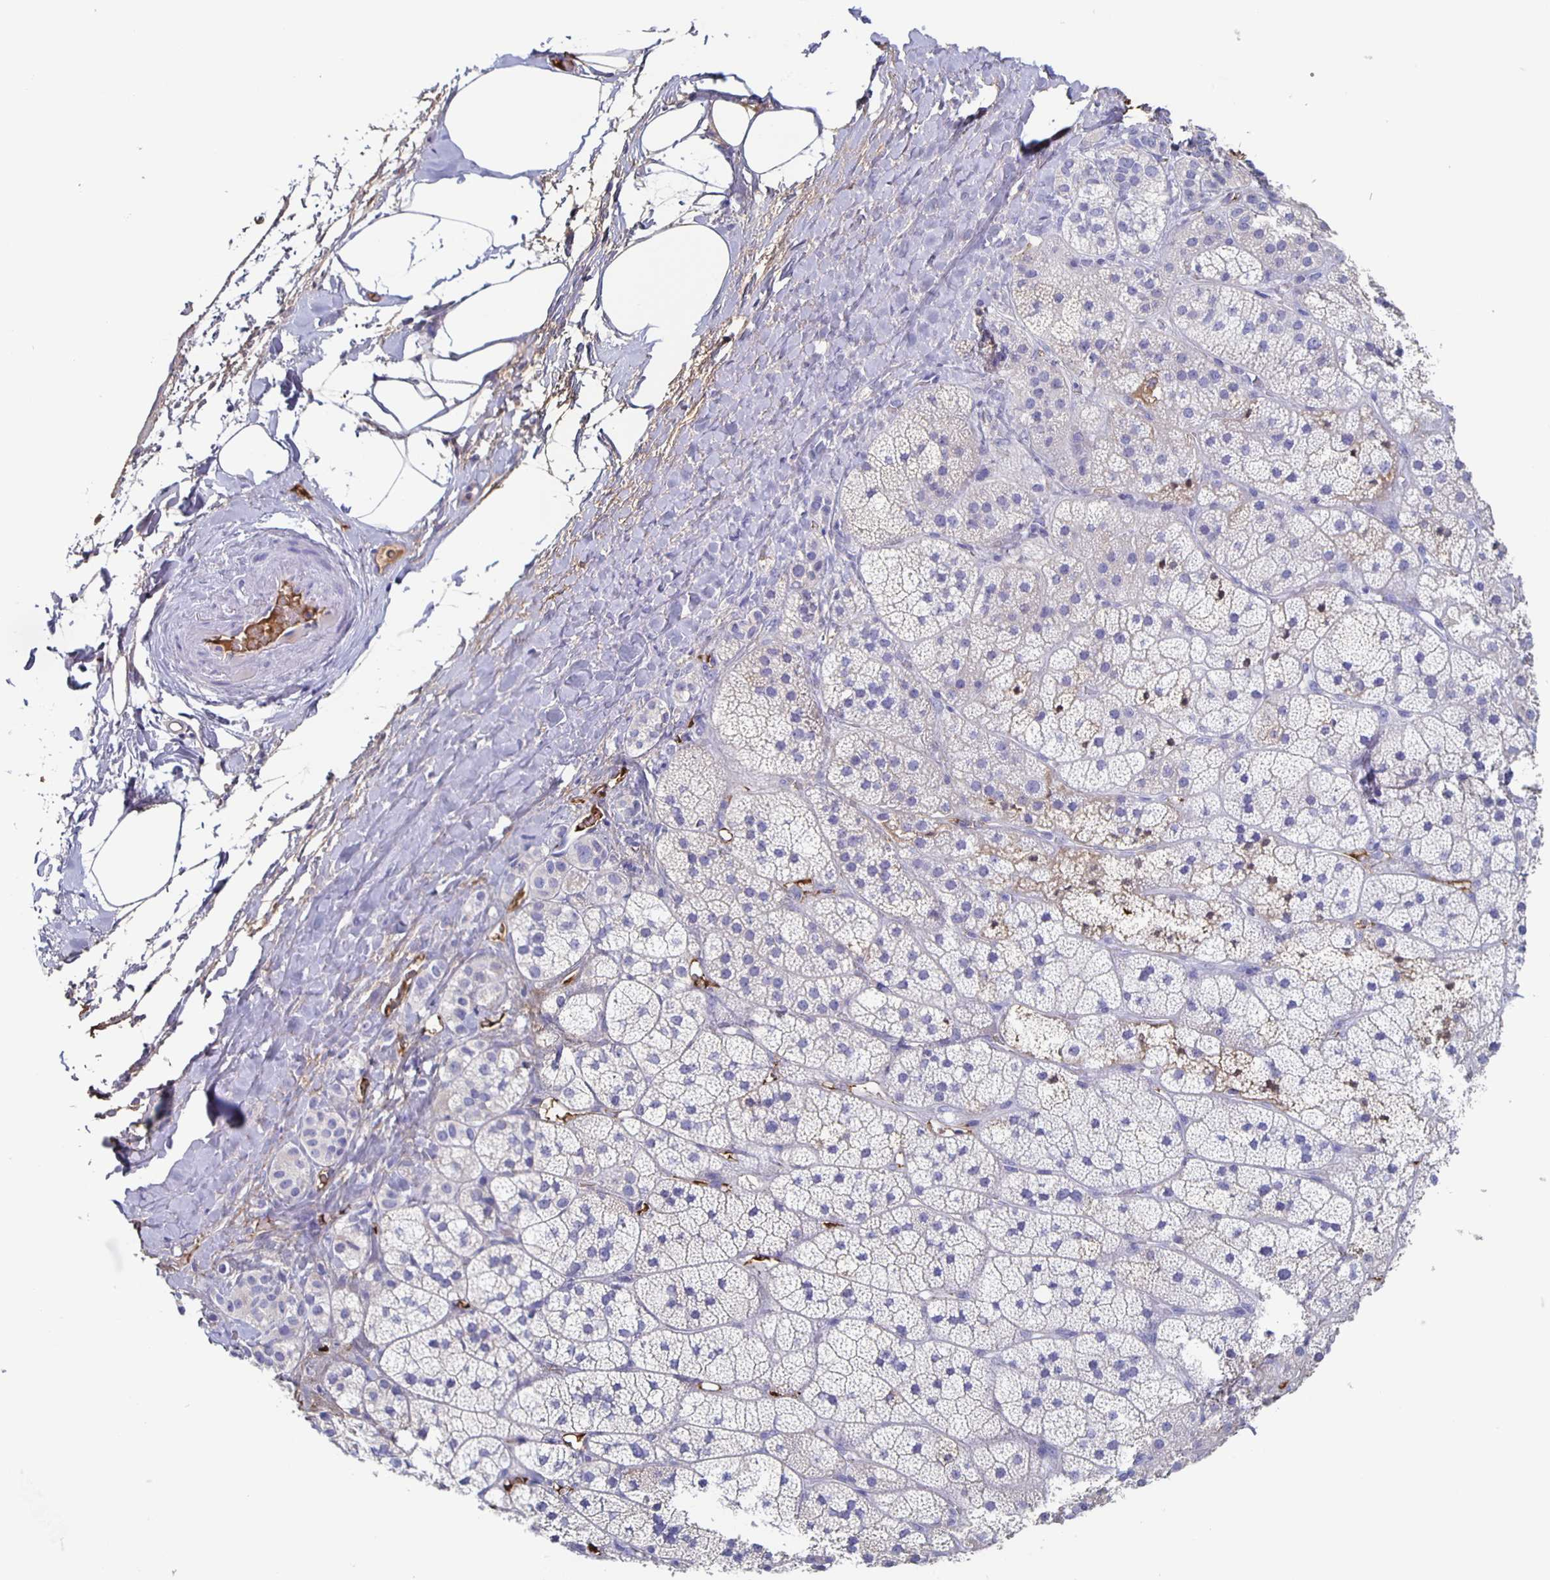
{"staining": {"intensity": "negative", "quantity": "none", "location": "none"}, "tissue": "adrenal gland", "cell_type": "Glandular cells", "image_type": "normal", "snomed": [{"axis": "morphology", "description": "Normal tissue, NOS"}, {"axis": "topography", "description": "Adrenal gland"}], "caption": "Immunohistochemical staining of unremarkable adrenal gland demonstrates no significant positivity in glandular cells.", "gene": "FGA", "patient": {"sex": "male", "age": 57}}